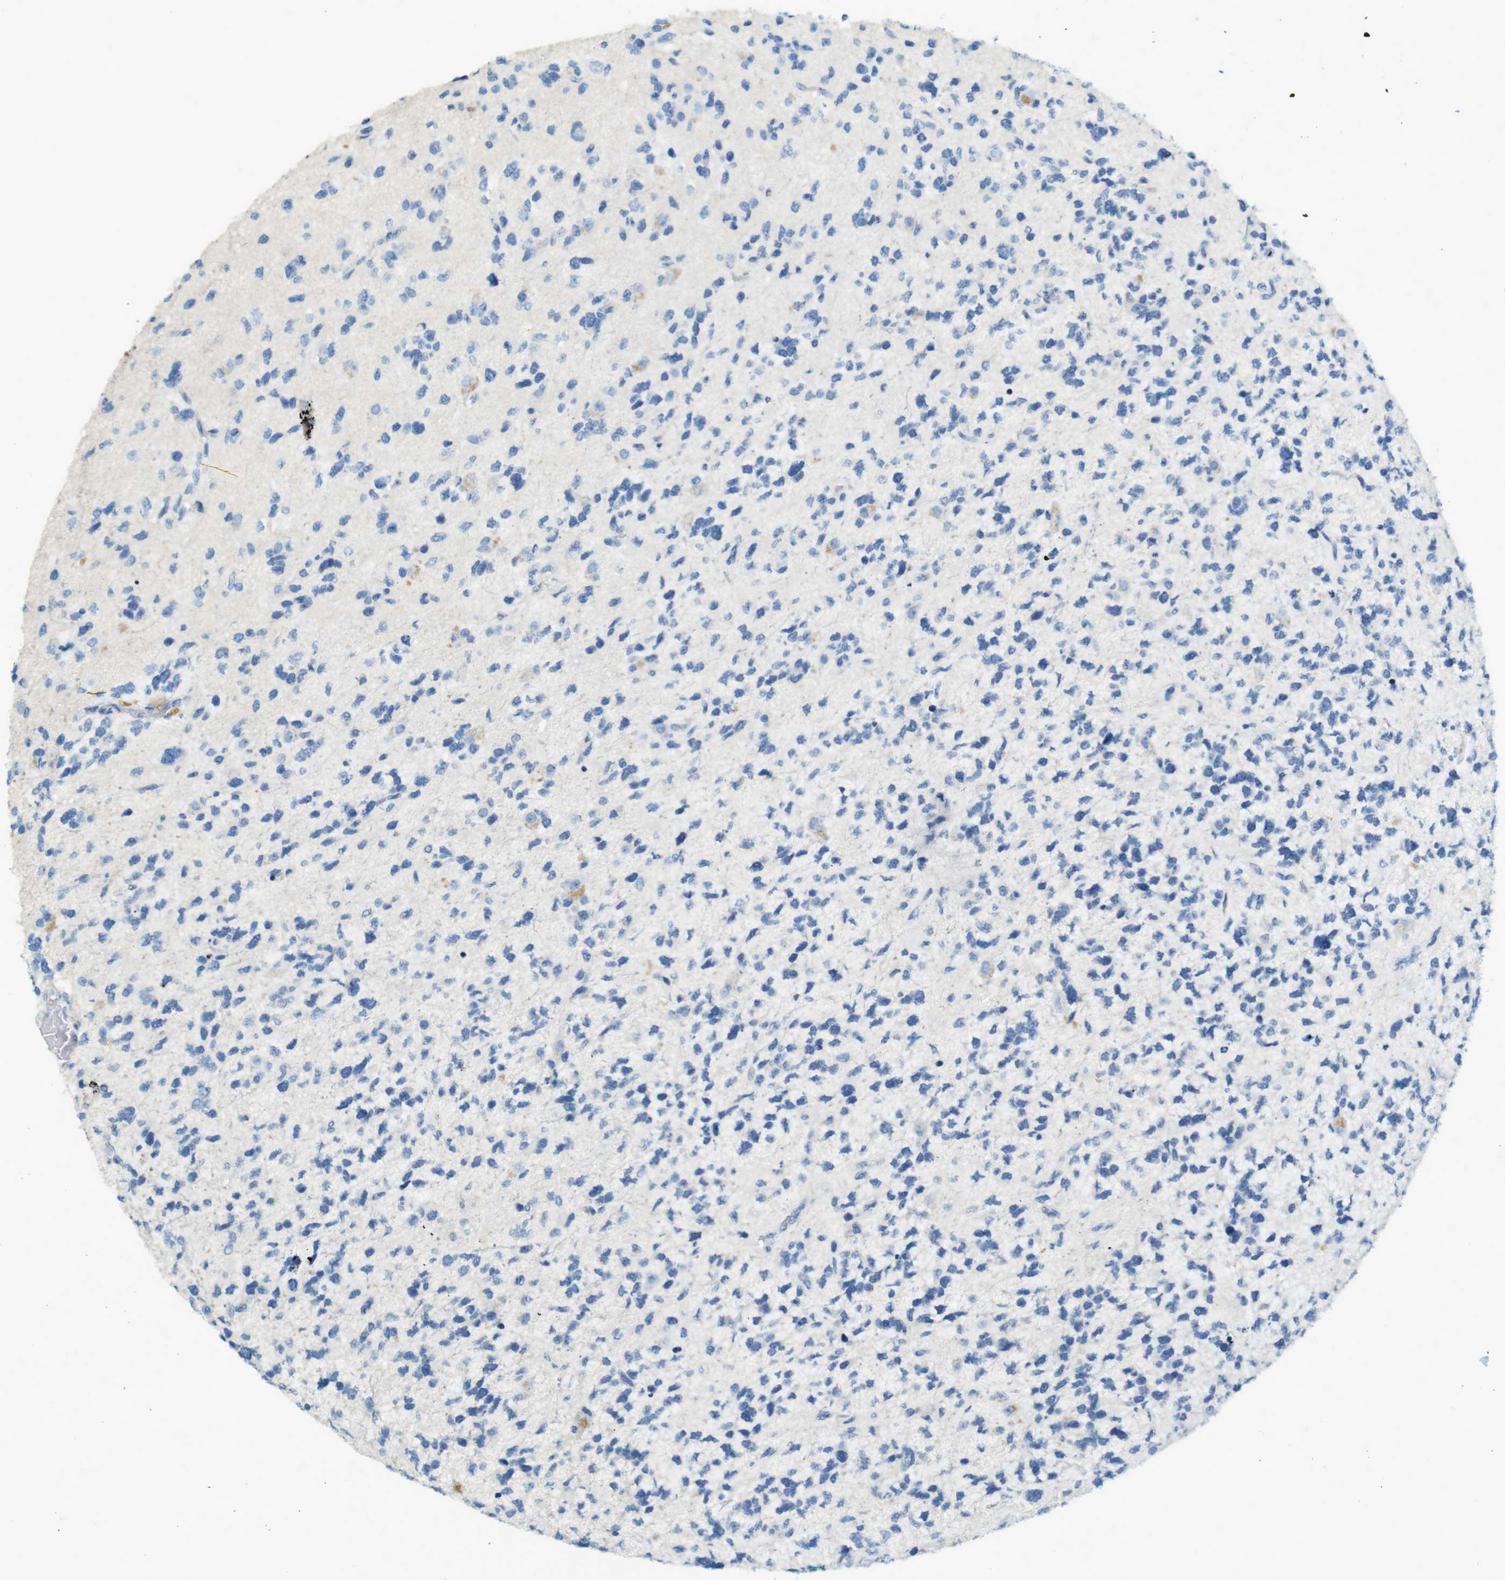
{"staining": {"intensity": "negative", "quantity": "none", "location": "none"}, "tissue": "glioma", "cell_type": "Tumor cells", "image_type": "cancer", "snomed": [{"axis": "morphology", "description": "Glioma, malignant, High grade"}, {"axis": "topography", "description": "Brain"}], "caption": "Tumor cells are negative for protein expression in human glioma.", "gene": "LRRK2", "patient": {"sex": "female", "age": 58}}